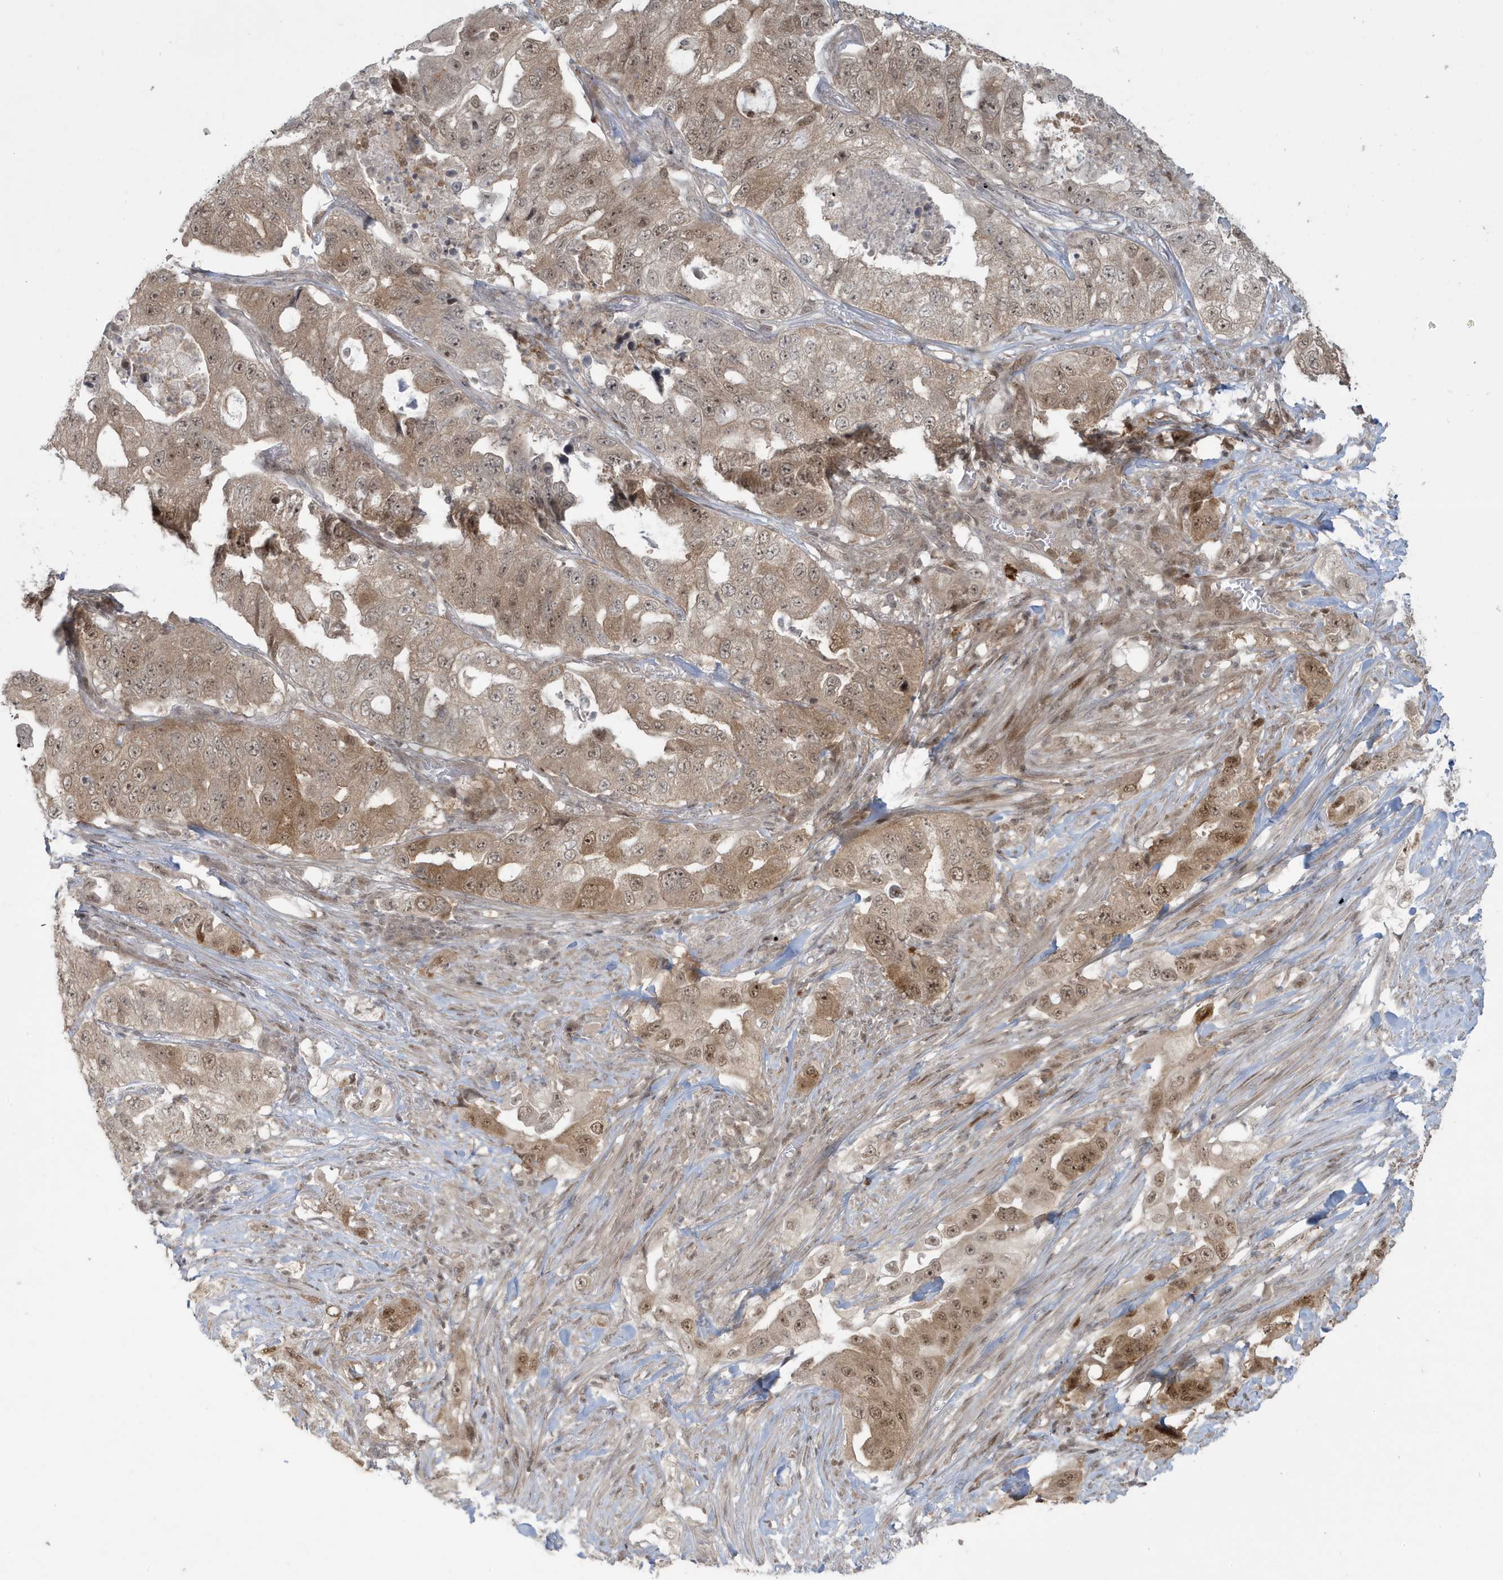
{"staining": {"intensity": "weak", "quantity": ">75%", "location": "cytoplasmic/membranous,nuclear"}, "tissue": "lung cancer", "cell_type": "Tumor cells", "image_type": "cancer", "snomed": [{"axis": "morphology", "description": "Adenocarcinoma, NOS"}, {"axis": "topography", "description": "Lung"}], "caption": "Brown immunohistochemical staining in adenocarcinoma (lung) displays weak cytoplasmic/membranous and nuclear staining in approximately >75% of tumor cells.", "gene": "C1orf52", "patient": {"sex": "female", "age": 51}}